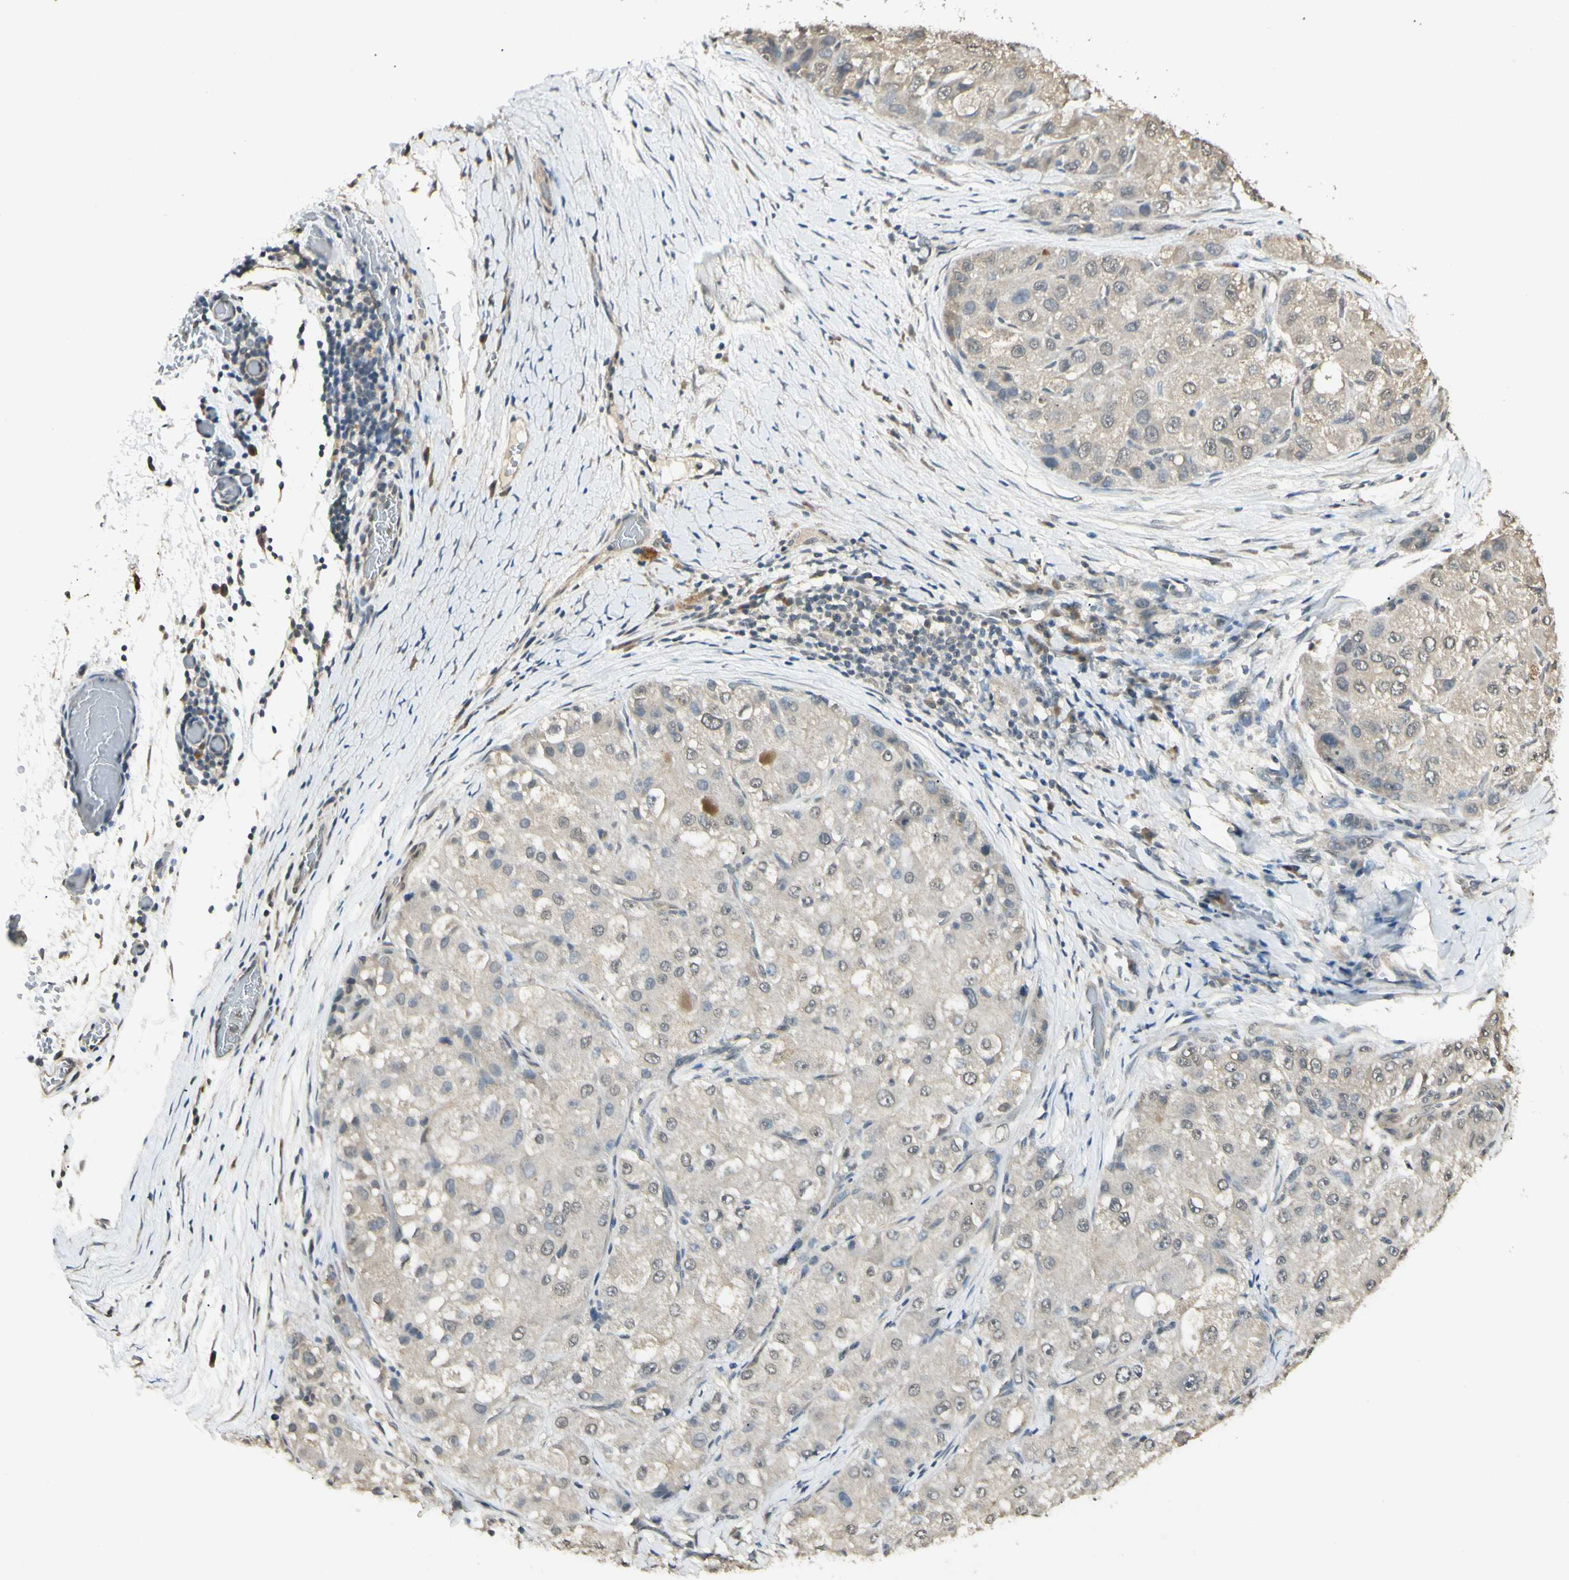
{"staining": {"intensity": "negative", "quantity": "none", "location": "none"}, "tissue": "liver cancer", "cell_type": "Tumor cells", "image_type": "cancer", "snomed": [{"axis": "morphology", "description": "Carcinoma, Hepatocellular, NOS"}, {"axis": "topography", "description": "Liver"}], "caption": "The image exhibits no significant expression in tumor cells of hepatocellular carcinoma (liver).", "gene": "SGCA", "patient": {"sex": "male", "age": 80}}